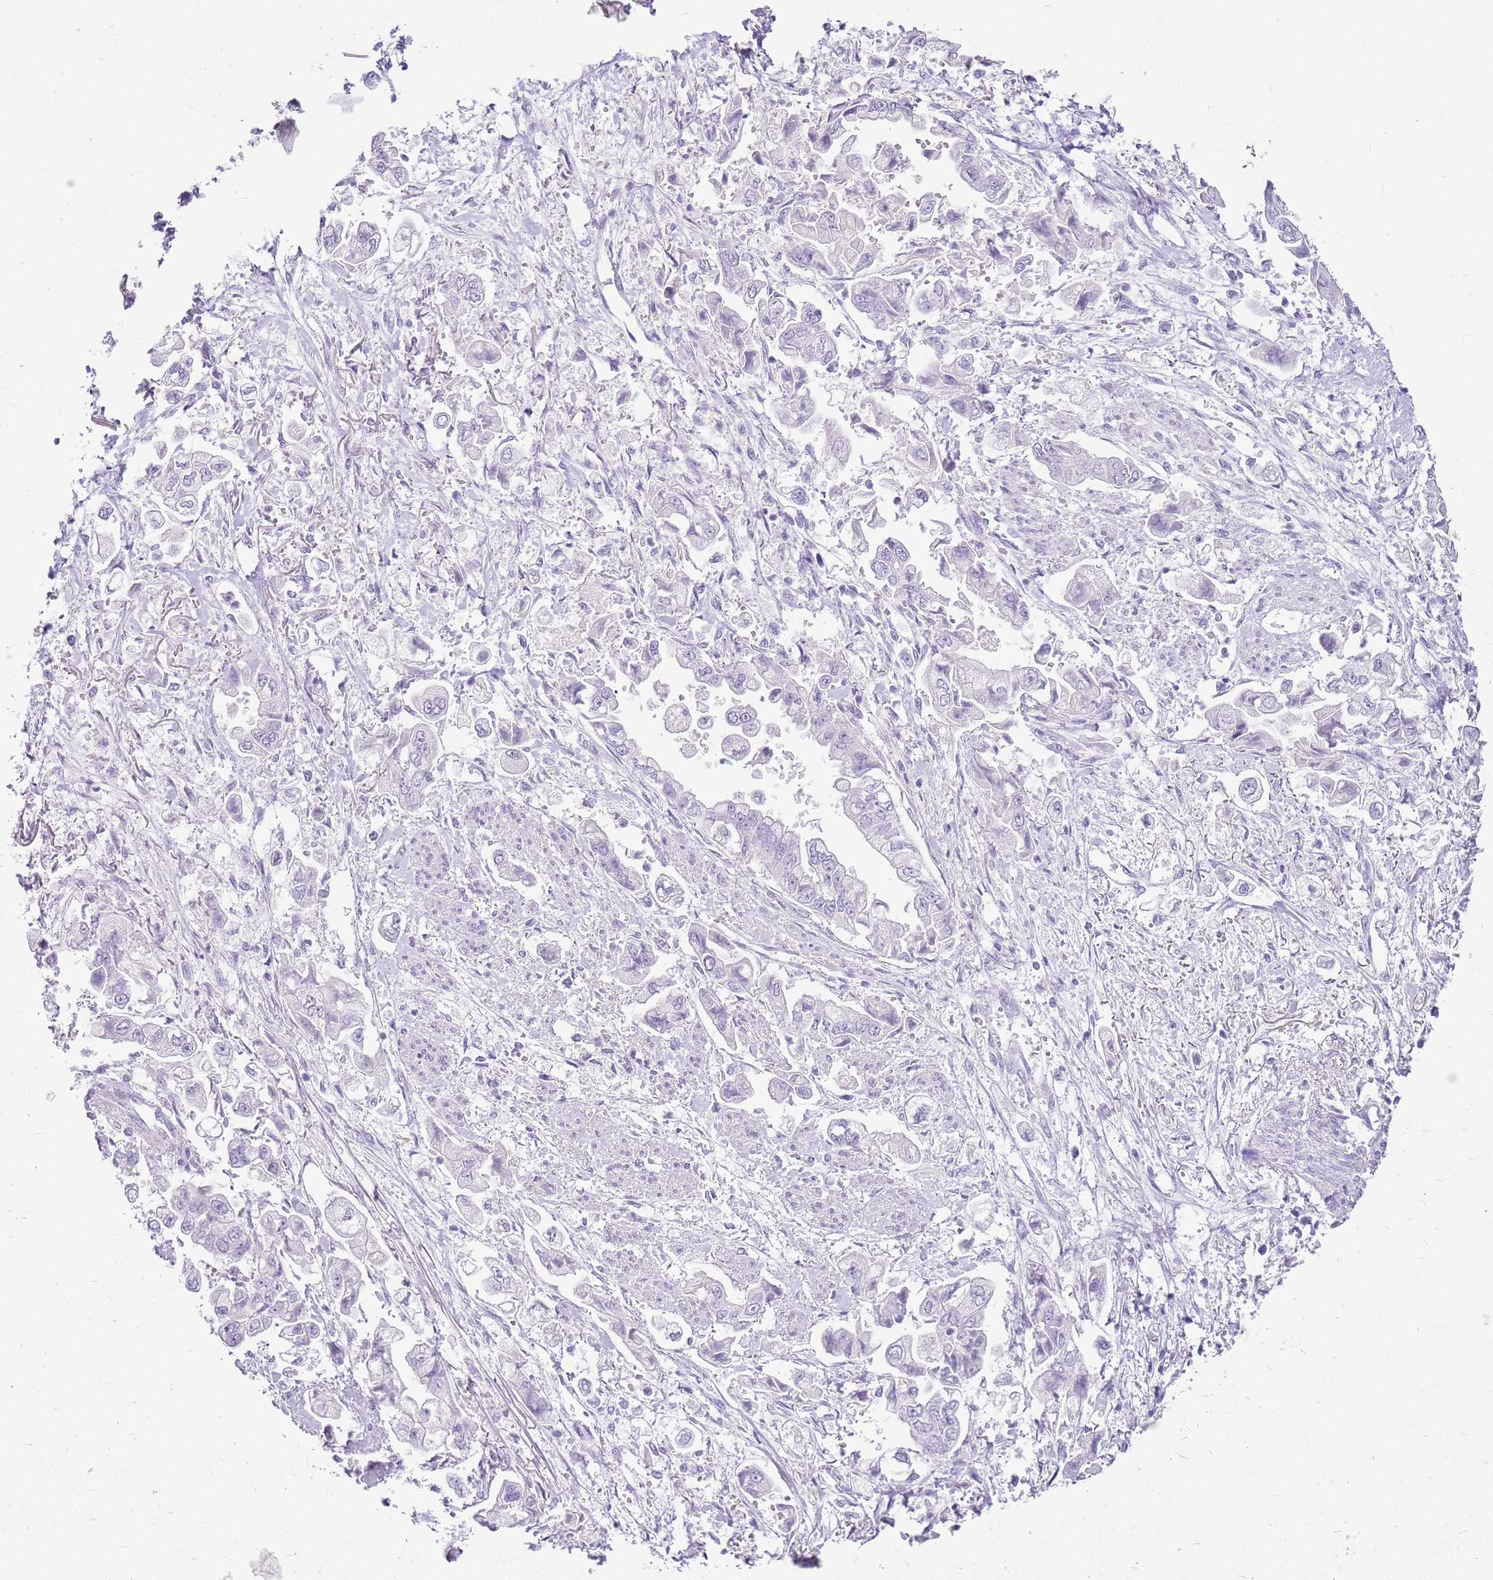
{"staining": {"intensity": "negative", "quantity": "none", "location": "none"}, "tissue": "stomach cancer", "cell_type": "Tumor cells", "image_type": "cancer", "snomed": [{"axis": "morphology", "description": "Adenocarcinoma, NOS"}, {"axis": "topography", "description": "Stomach"}], "caption": "IHC photomicrograph of neoplastic tissue: human stomach cancer (adenocarcinoma) stained with DAB (3,3'-diaminobenzidine) demonstrates no significant protein positivity in tumor cells. (Immunohistochemistry, brightfield microscopy, high magnification).", "gene": "SULT1E1", "patient": {"sex": "male", "age": 62}}